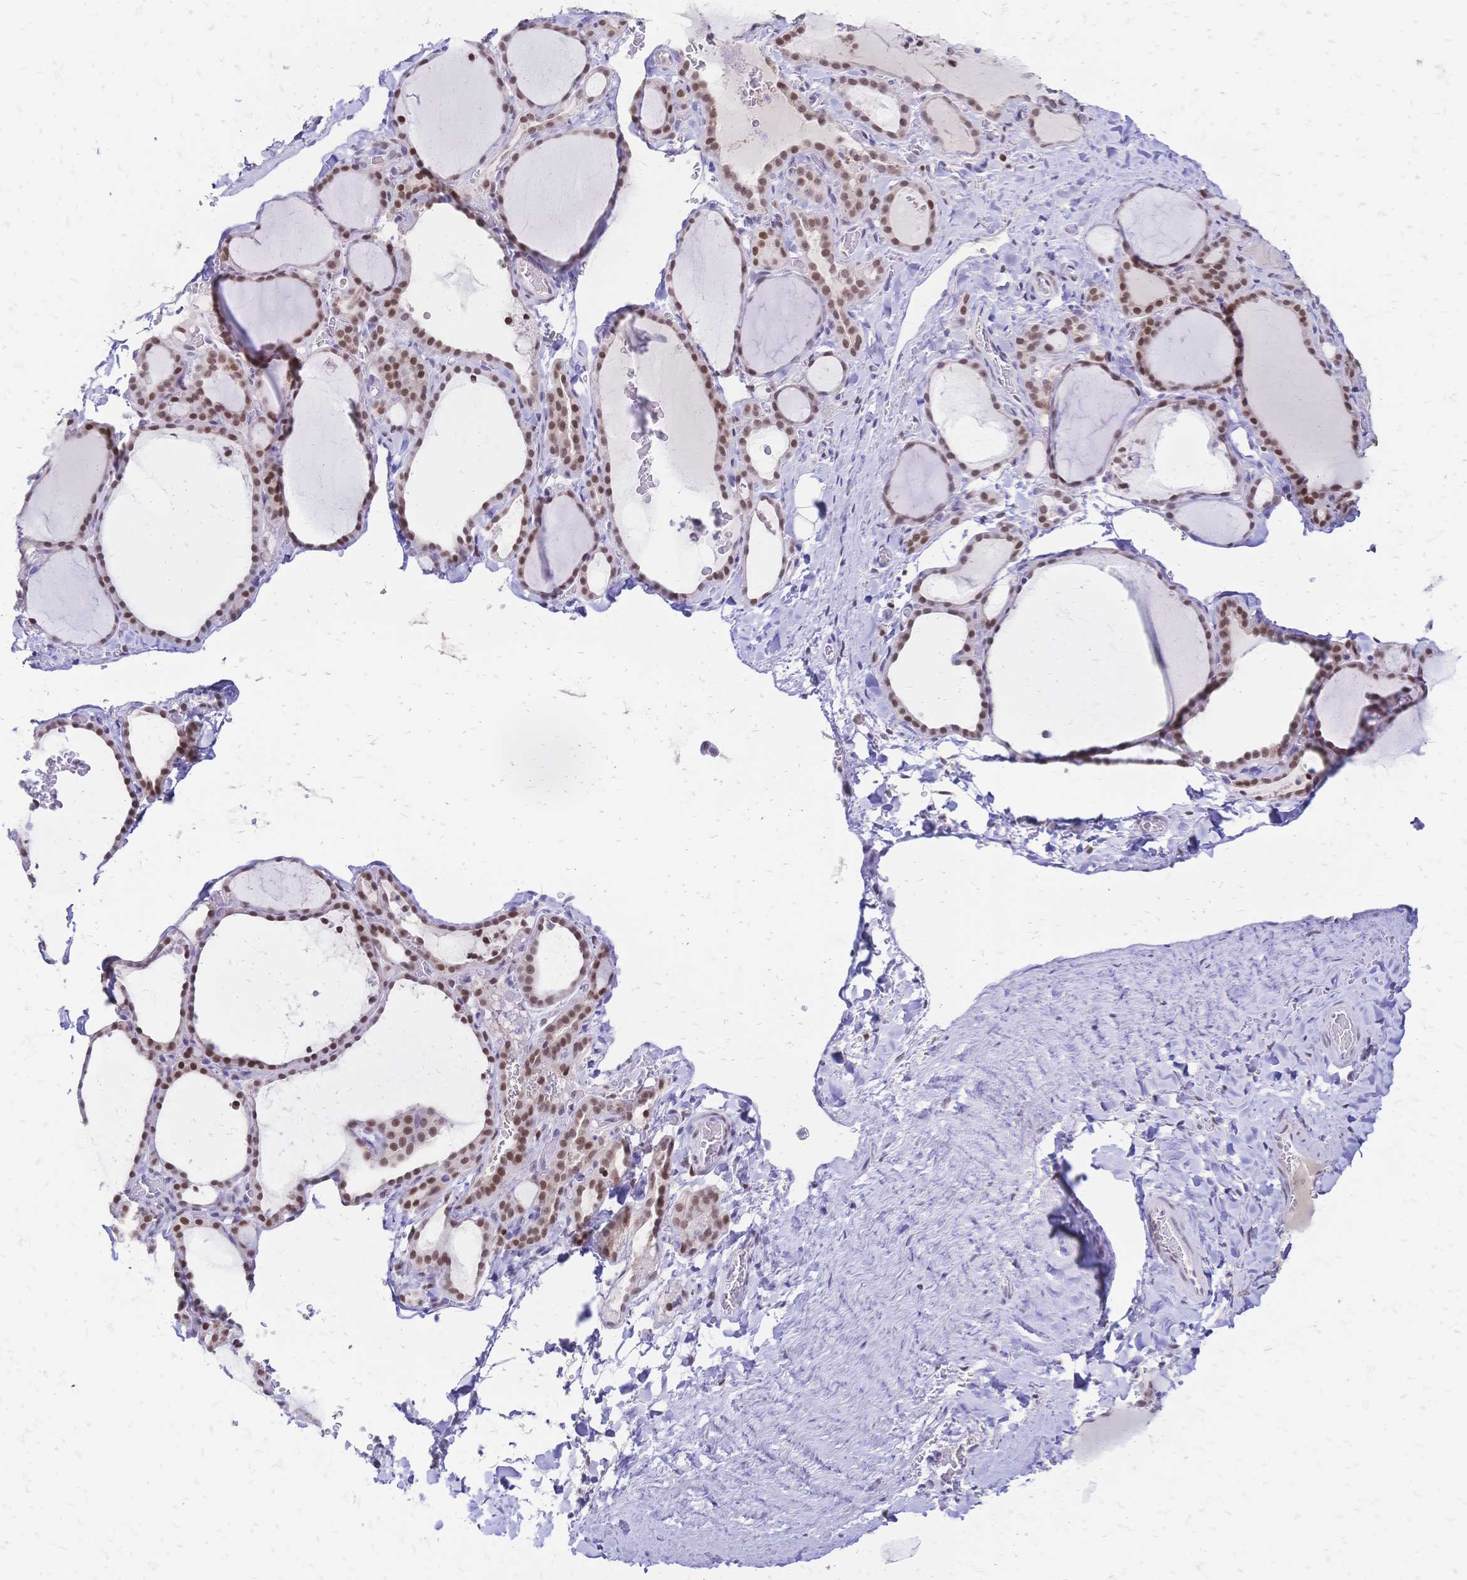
{"staining": {"intensity": "moderate", "quantity": ">75%", "location": "nuclear"}, "tissue": "thyroid gland", "cell_type": "Glandular cells", "image_type": "normal", "snomed": [{"axis": "morphology", "description": "Normal tissue, NOS"}, {"axis": "topography", "description": "Thyroid gland"}], "caption": "A micrograph showing moderate nuclear positivity in approximately >75% of glandular cells in normal thyroid gland, as visualized by brown immunohistochemical staining.", "gene": "NFIC", "patient": {"sex": "female", "age": 22}}